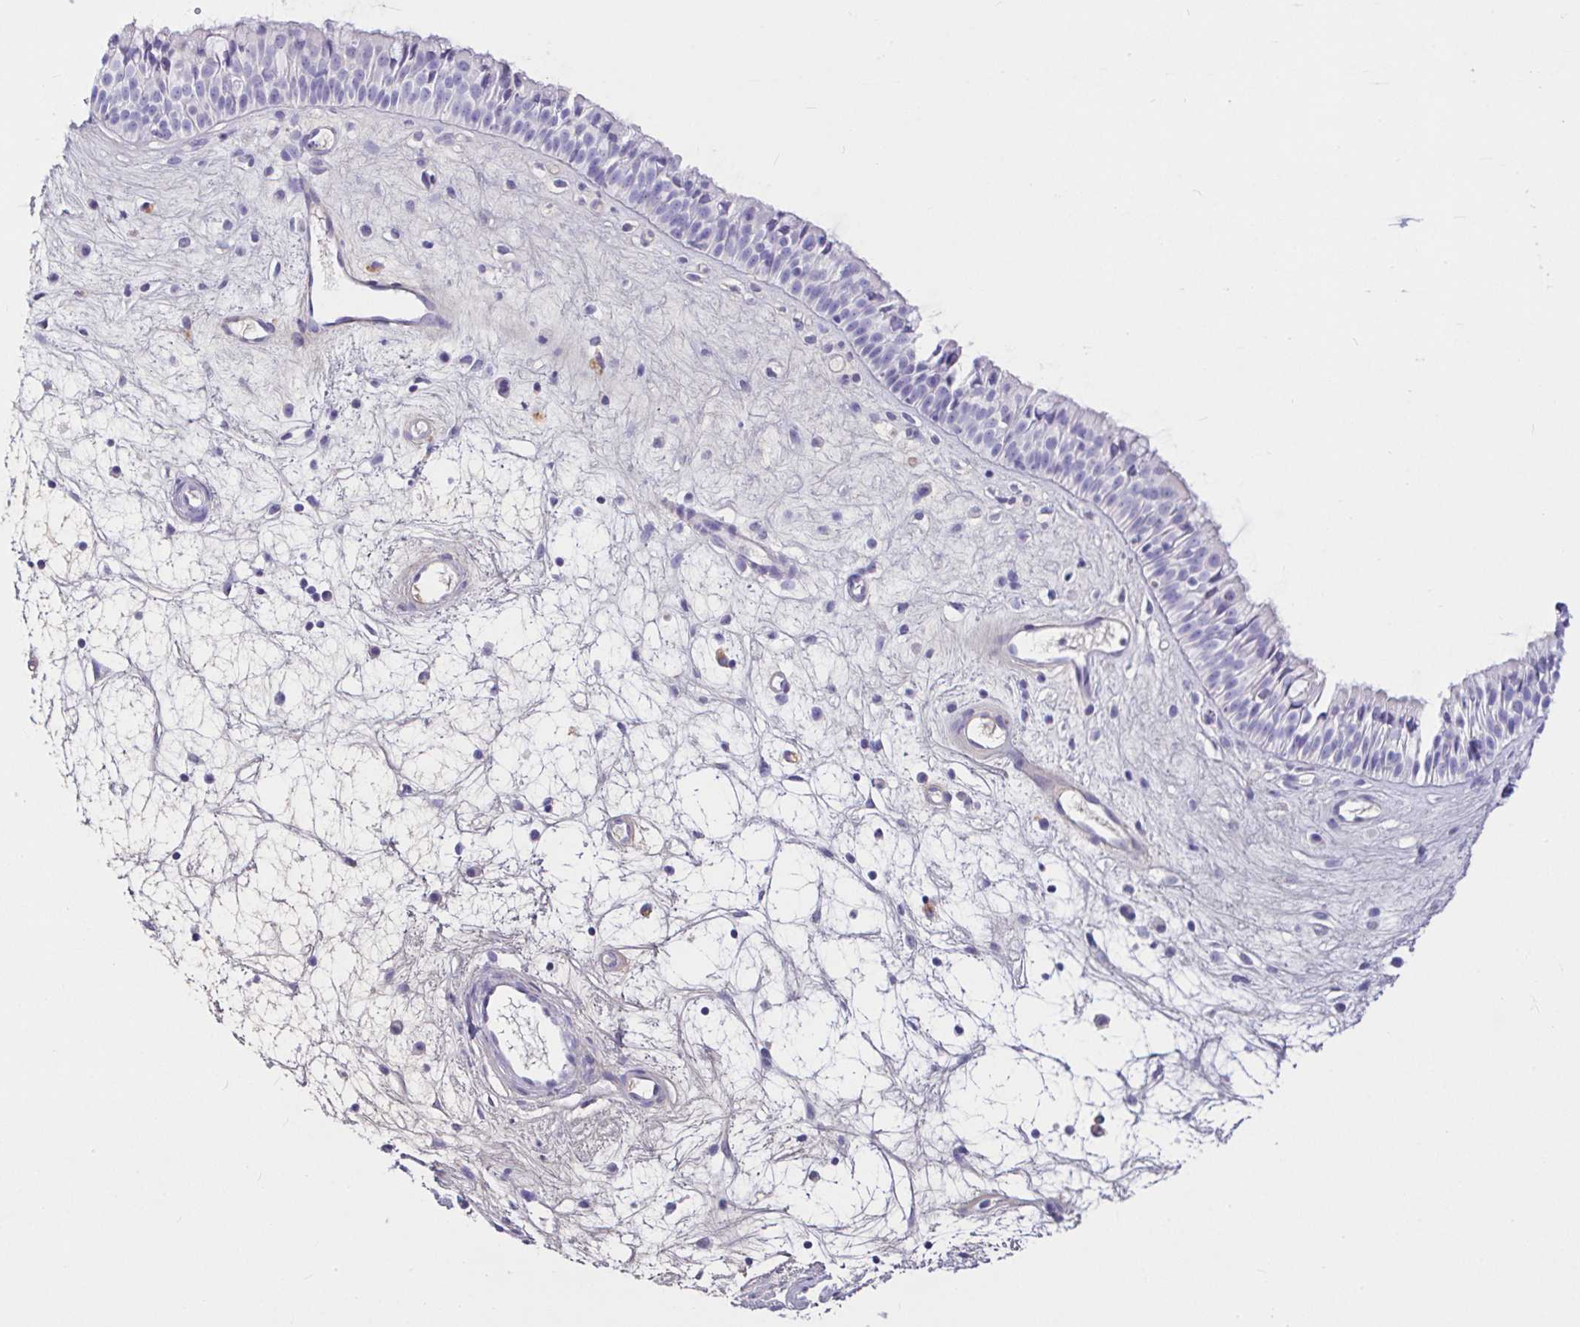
{"staining": {"intensity": "negative", "quantity": "none", "location": "none"}, "tissue": "nasopharynx", "cell_type": "Respiratory epithelial cells", "image_type": "normal", "snomed": [{"axis": "morphology", "description": "Normal tissue, NOS"}, {"axis": "topography", "description": "Nasopharynx"}], "caption": "The image reveals no staining of respiratory epithelial cells in unremarkable nasopharynx. (Brightfield microscopy of DAB (3,3'-diaminobenzidine) immunohistochemistry (IHC) at high magnification).", "gene": "SAA2", "patient": {"sex": "male", "age": 69}}